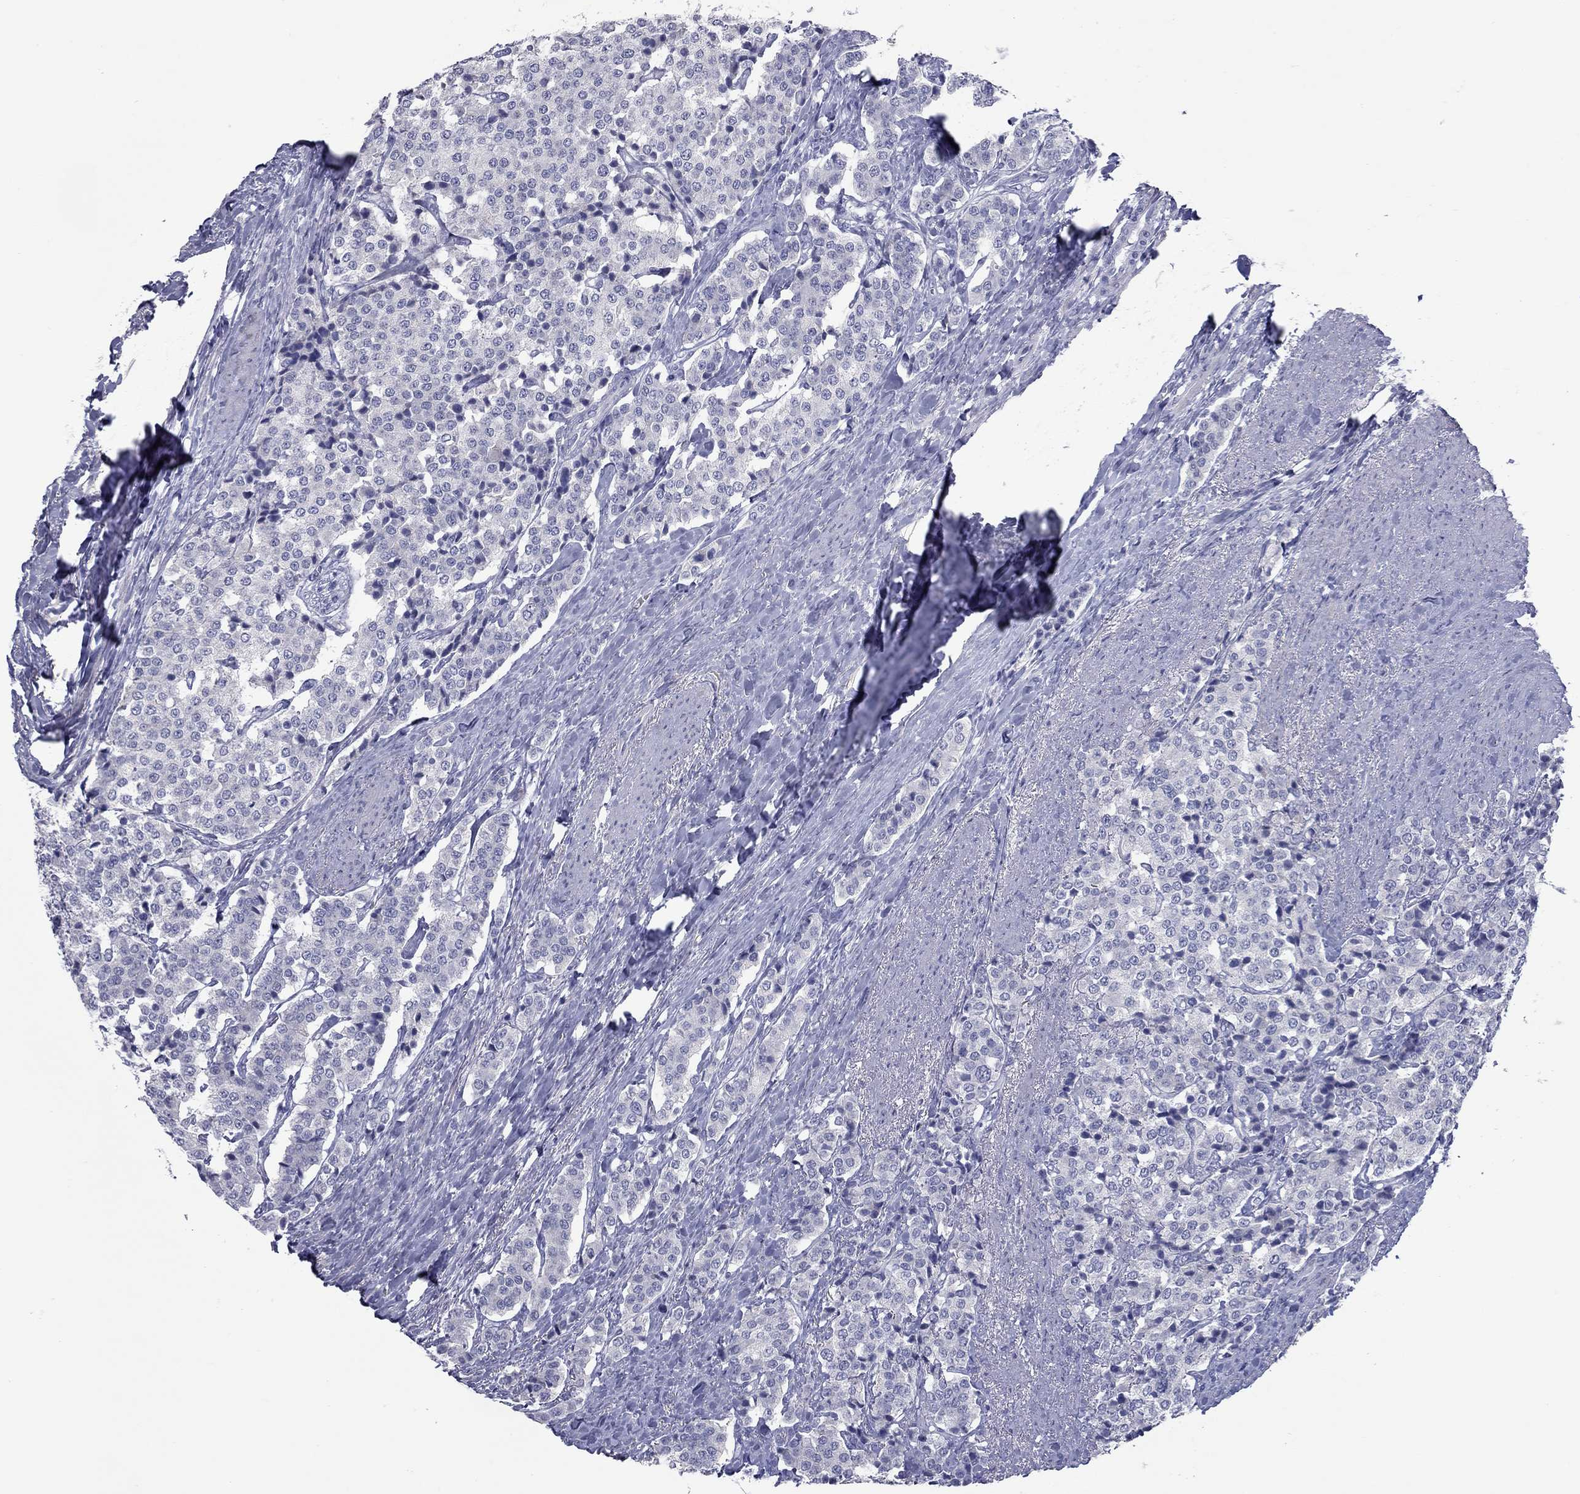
{"staining": {"intensity": "negative", "quantity": "none", "location": "none"}, "tissue": "carcinoid", "cell_type": "Tumor cells", "image_type": "cancer", "snomed": [{"axis": "morphology", "description": "Carcinoid, malignant, NOS"}, {"axis": "topography", "description": "Small intestine"}], "caption": "This is a histopathology image of immunohistochemistry staining of carcinoid, which shows no staining in tumor cells.", "gene": "KIRREL2", "patient": {"sex": "female", "age": 58}}